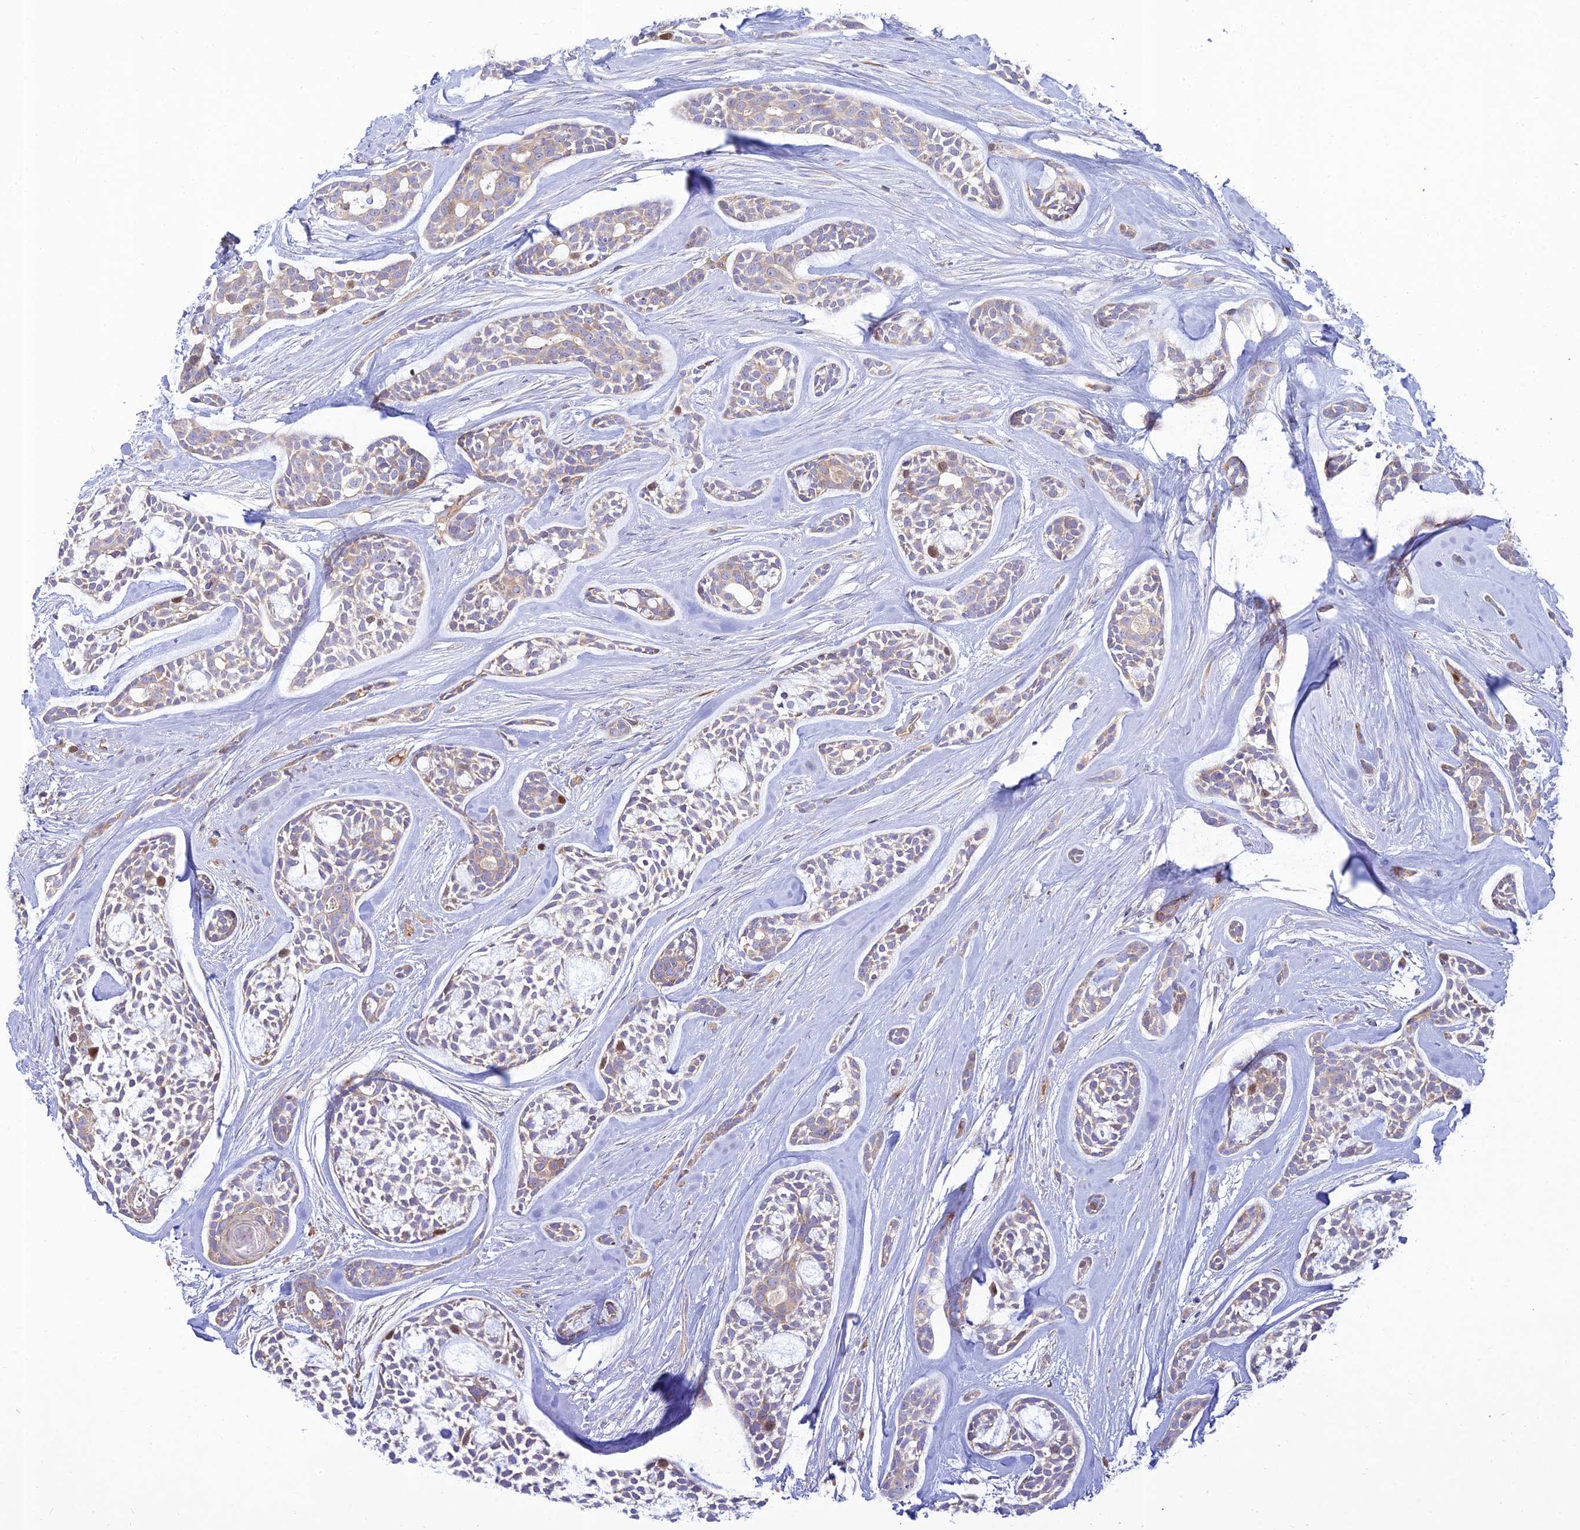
{"staining": {"intensity": "weak", "quantity": "<25%", "location": "cytoplasmic/membranous"}, "tissue": "head and neck cancer", "cell_type": "Tumor cells", "image_type": "cancer", "snomed": [{"axis": "morphology", "description": "Adenocarcinoma, NOS"}, {"axis": "topography", "description": "Subcutis"}, {"axis": "topography", "description": "Head-Neck"}], "caption": "Immunohistochemical staining of head and neck cancer (adenocarcinoma) exhibits no significant expression in tumor cells.", "gene": "PIMREG", "patient": {"sex": "female", "age": 73}}